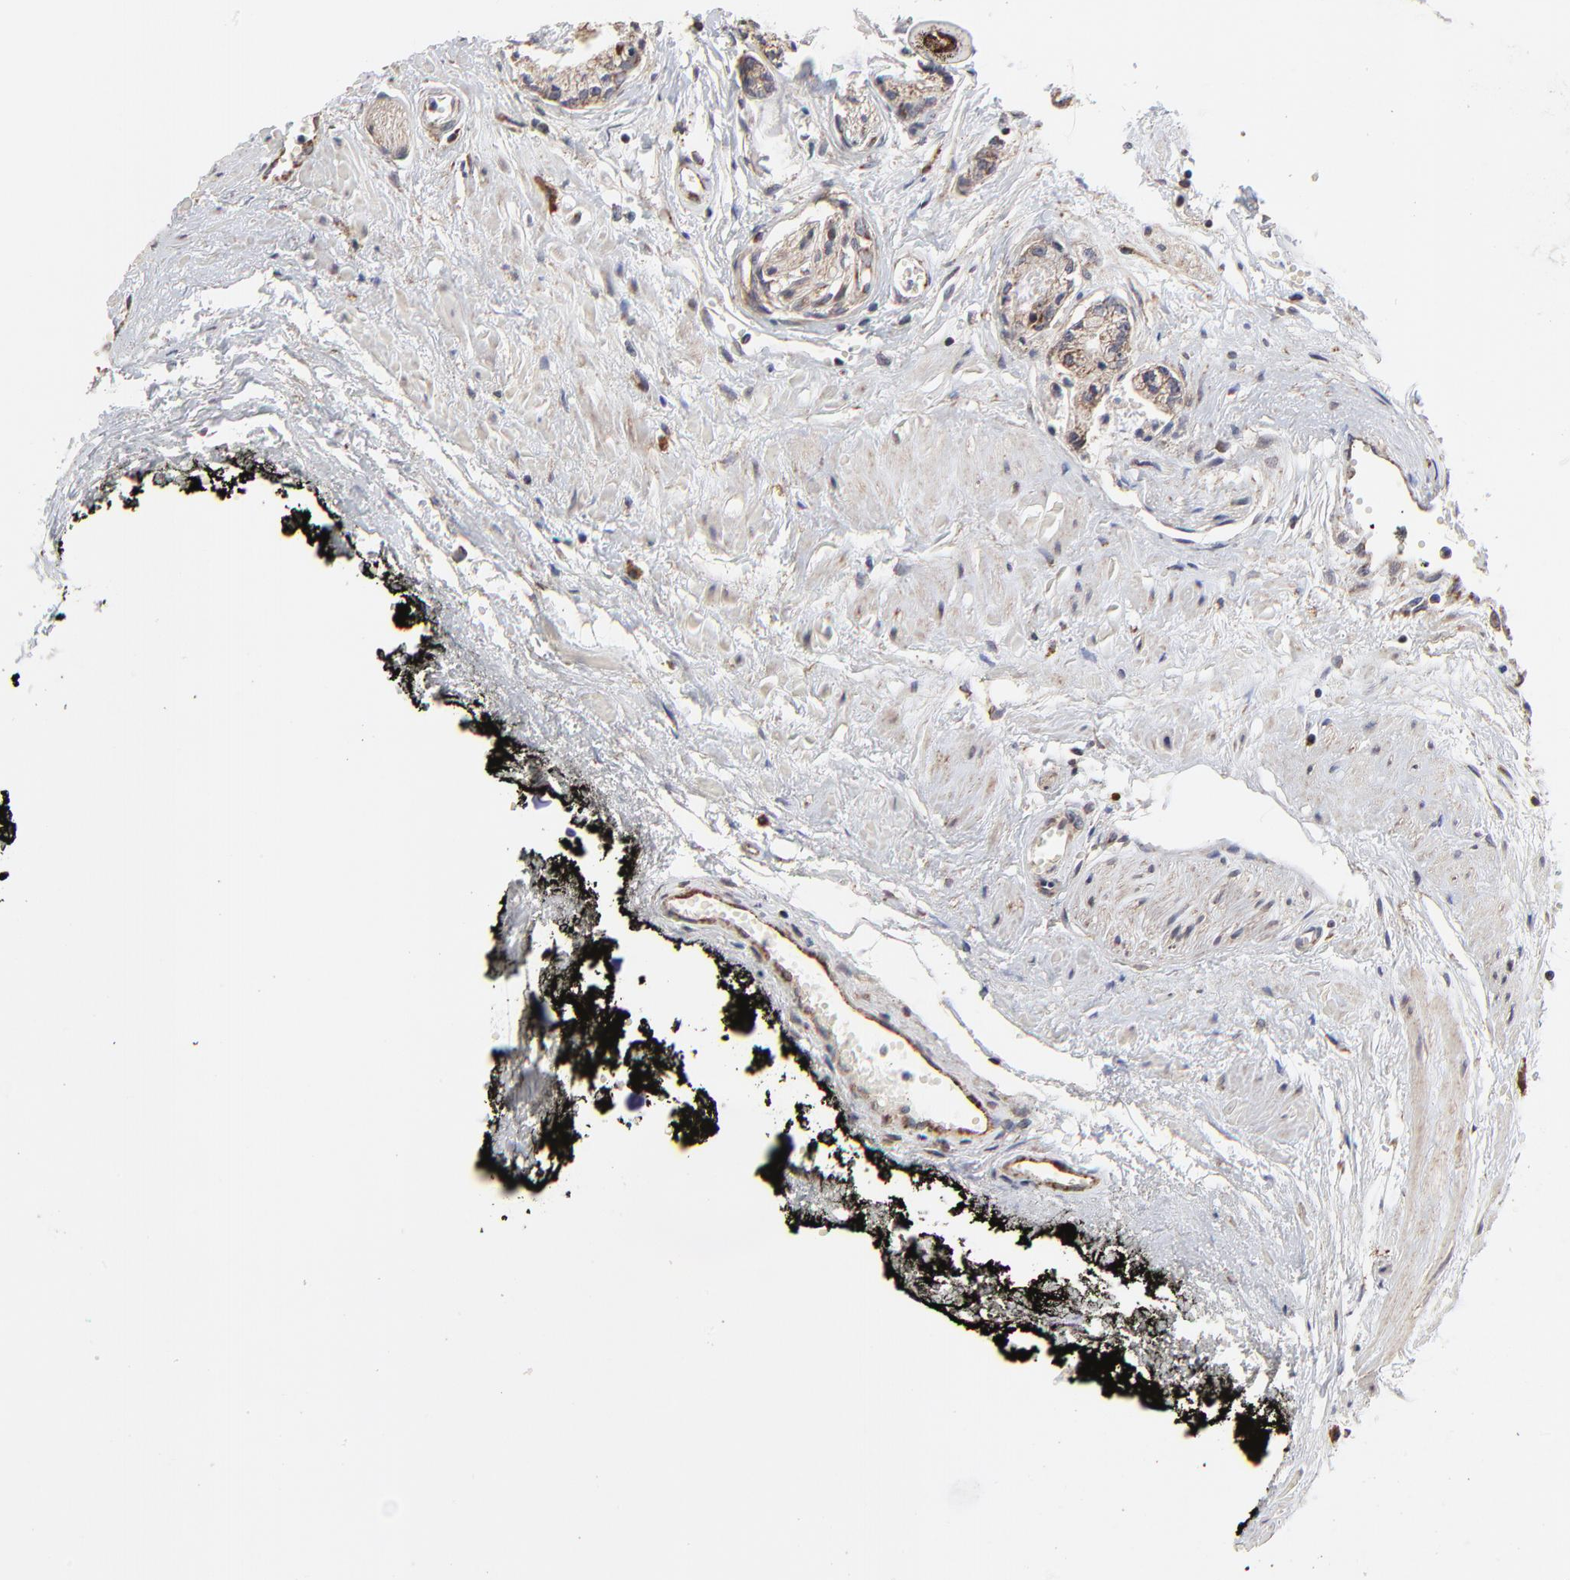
{"staining": {"intensity": "weak", "quantity": "25%-75%", "location": "cytoplasmic/membranous"}, "tissue": "prostate cancer", "cell_type": "Tumor cells", "image_type": "cancer", "snomed": [{"axis": "morphology", "description": "Adenocarcinoma, High grade"}, {"axis": "topography", "description": "Prostate"}], "caption": "The image displays staining of prostate adenocarcinoma (high-grade), revealing weak cytoplasmic/membranous protein positivity (brown color) within tumor cells.", "gene": "ZNF550", "patient": {"sex": "male", "age": 56}}